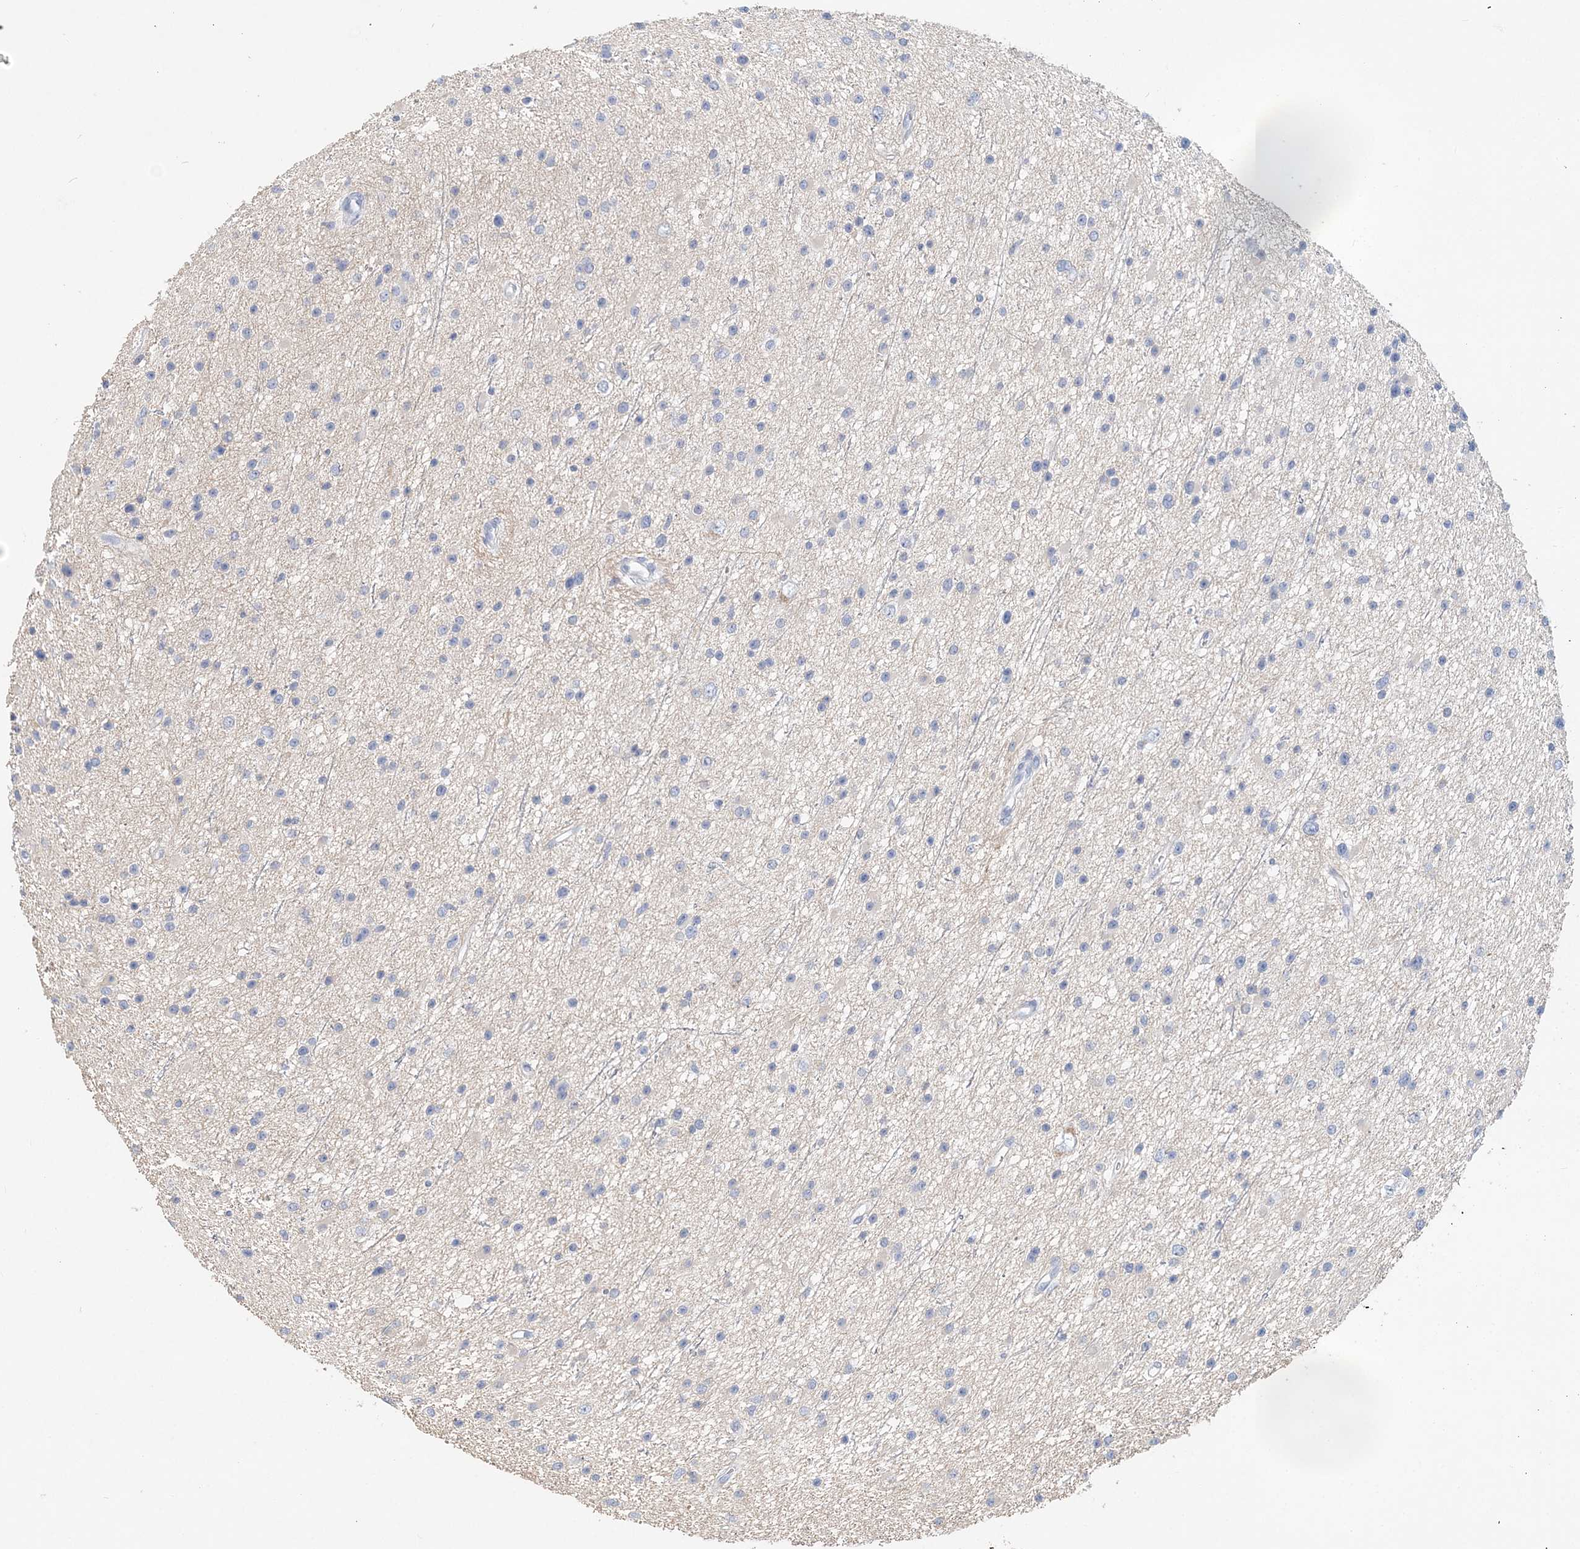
{"staining": {"intensity": "negative", "quantity": "none", "location": "none"}, "tissue": "glioma", "cell_type": "Tumor cells", "image_type": "cancer", "snomed": [{"axis": "morphology", "description": "Glioma, malignant, Low grade"}, {"axis": "topography", "description": "Cerebral cortex"}], "caption": "There is no significant positivity in tumor cells of malignant low-grade glioma.", "gene": "LRRIQ4", "patient": {"sex": "female", "age": 39}}